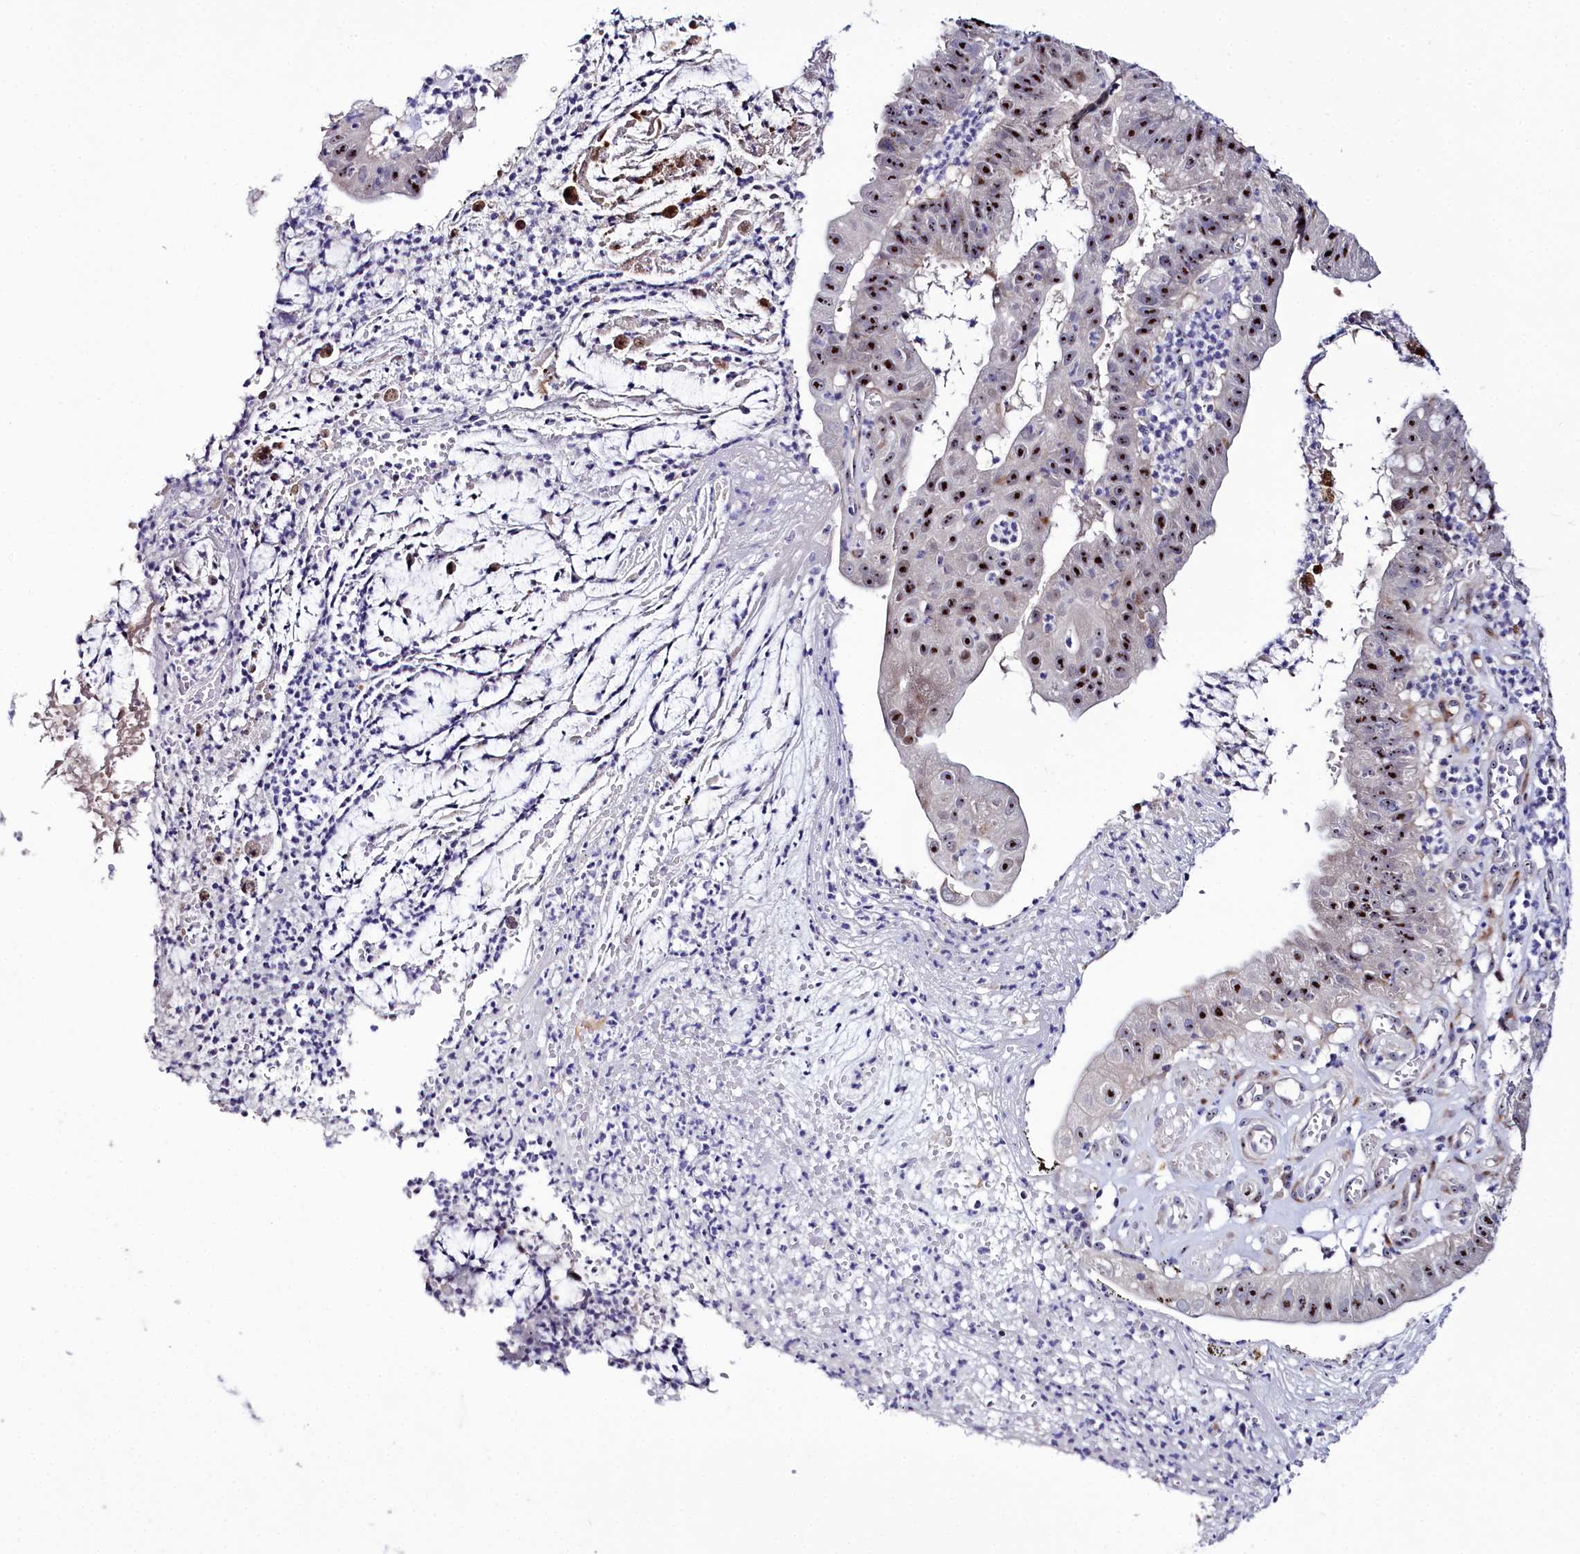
{"staining": {"intensity": "strong", "quantity": ">75%", "location": "nuclear"}, "tissue": "stomach cancer", "cell_type": "Tumor cells", "image_type": "cancer", "snomed": [{"axis": "morphology", "description": "Adenocarcinoma, NOS"}, {"axis": "topography", "description": "Stomach"}], "caption": "Immunohistochemistry staining of stomach cancer (adenocarcinoma), which reveals high levels of strong nuclear staining in approximately >75% of tumor cells indicating strong nuclear protein staining. The staining was performed using DAB (3,3'-diaminobenzidine) (brown) for protein detection and nuclei were counterstained in hematoxylin (blue).", "gene": "TCOF1", "patient": {"sex": "male", "age": 59}}